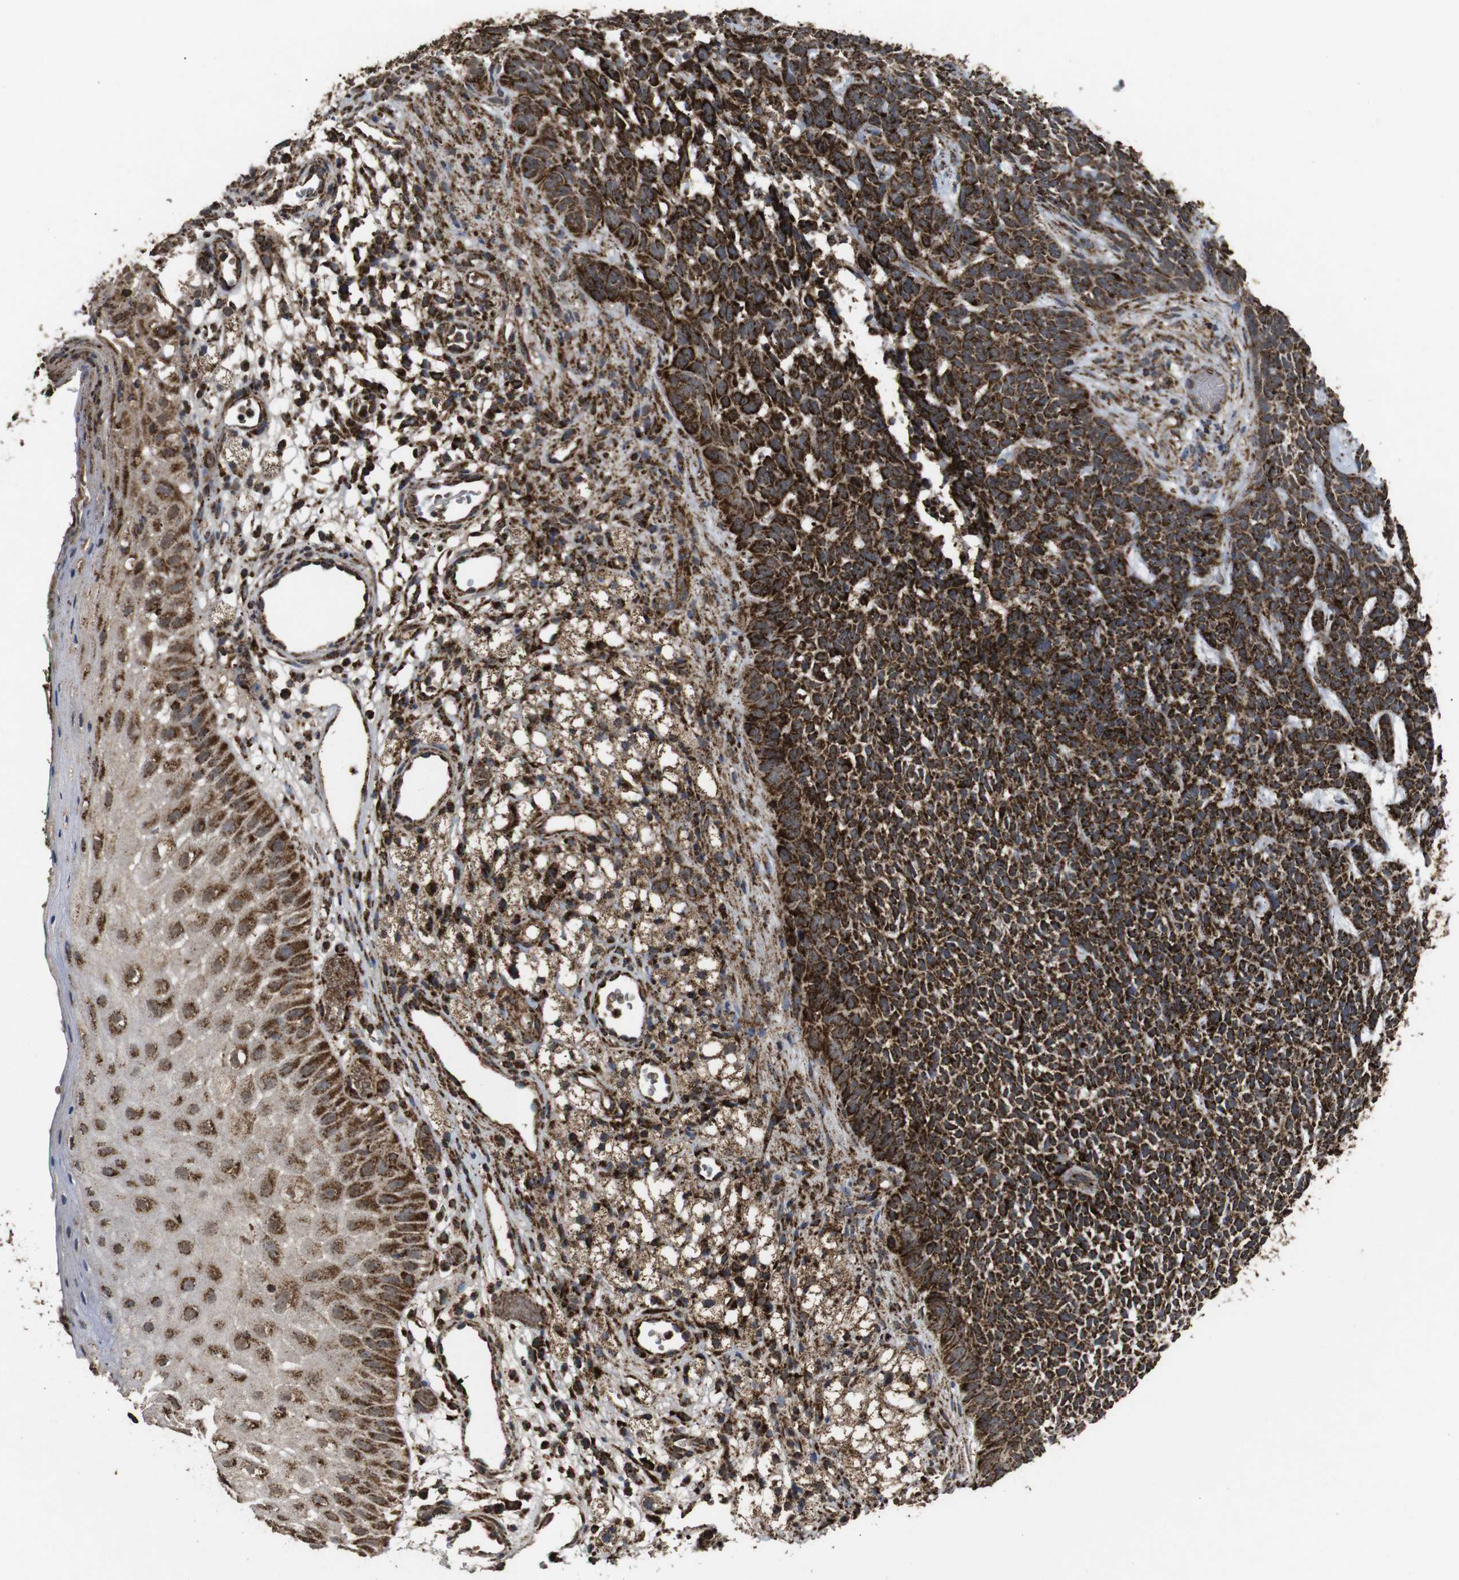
{"staining": {"intensity": "strong", "quantity": ">75%", "location": "cytoplasmic/membranous"}, "tissue": "skin cancer", "cell_type": "Tumor cells", "image_type": "cancer", "snomed": [{"axis": "morphology", "description": "Basal cell carcinoma"}, {"axis": "topography", "description": "Skin"}], "caption": "Protein expression analysis of skin cancer exhibits strong cytoplasmic/membranous staining in approximately >75% of tumor cells.", "gene": "ATP5F1A", "patient": {"sex": "female", "age": 84}}